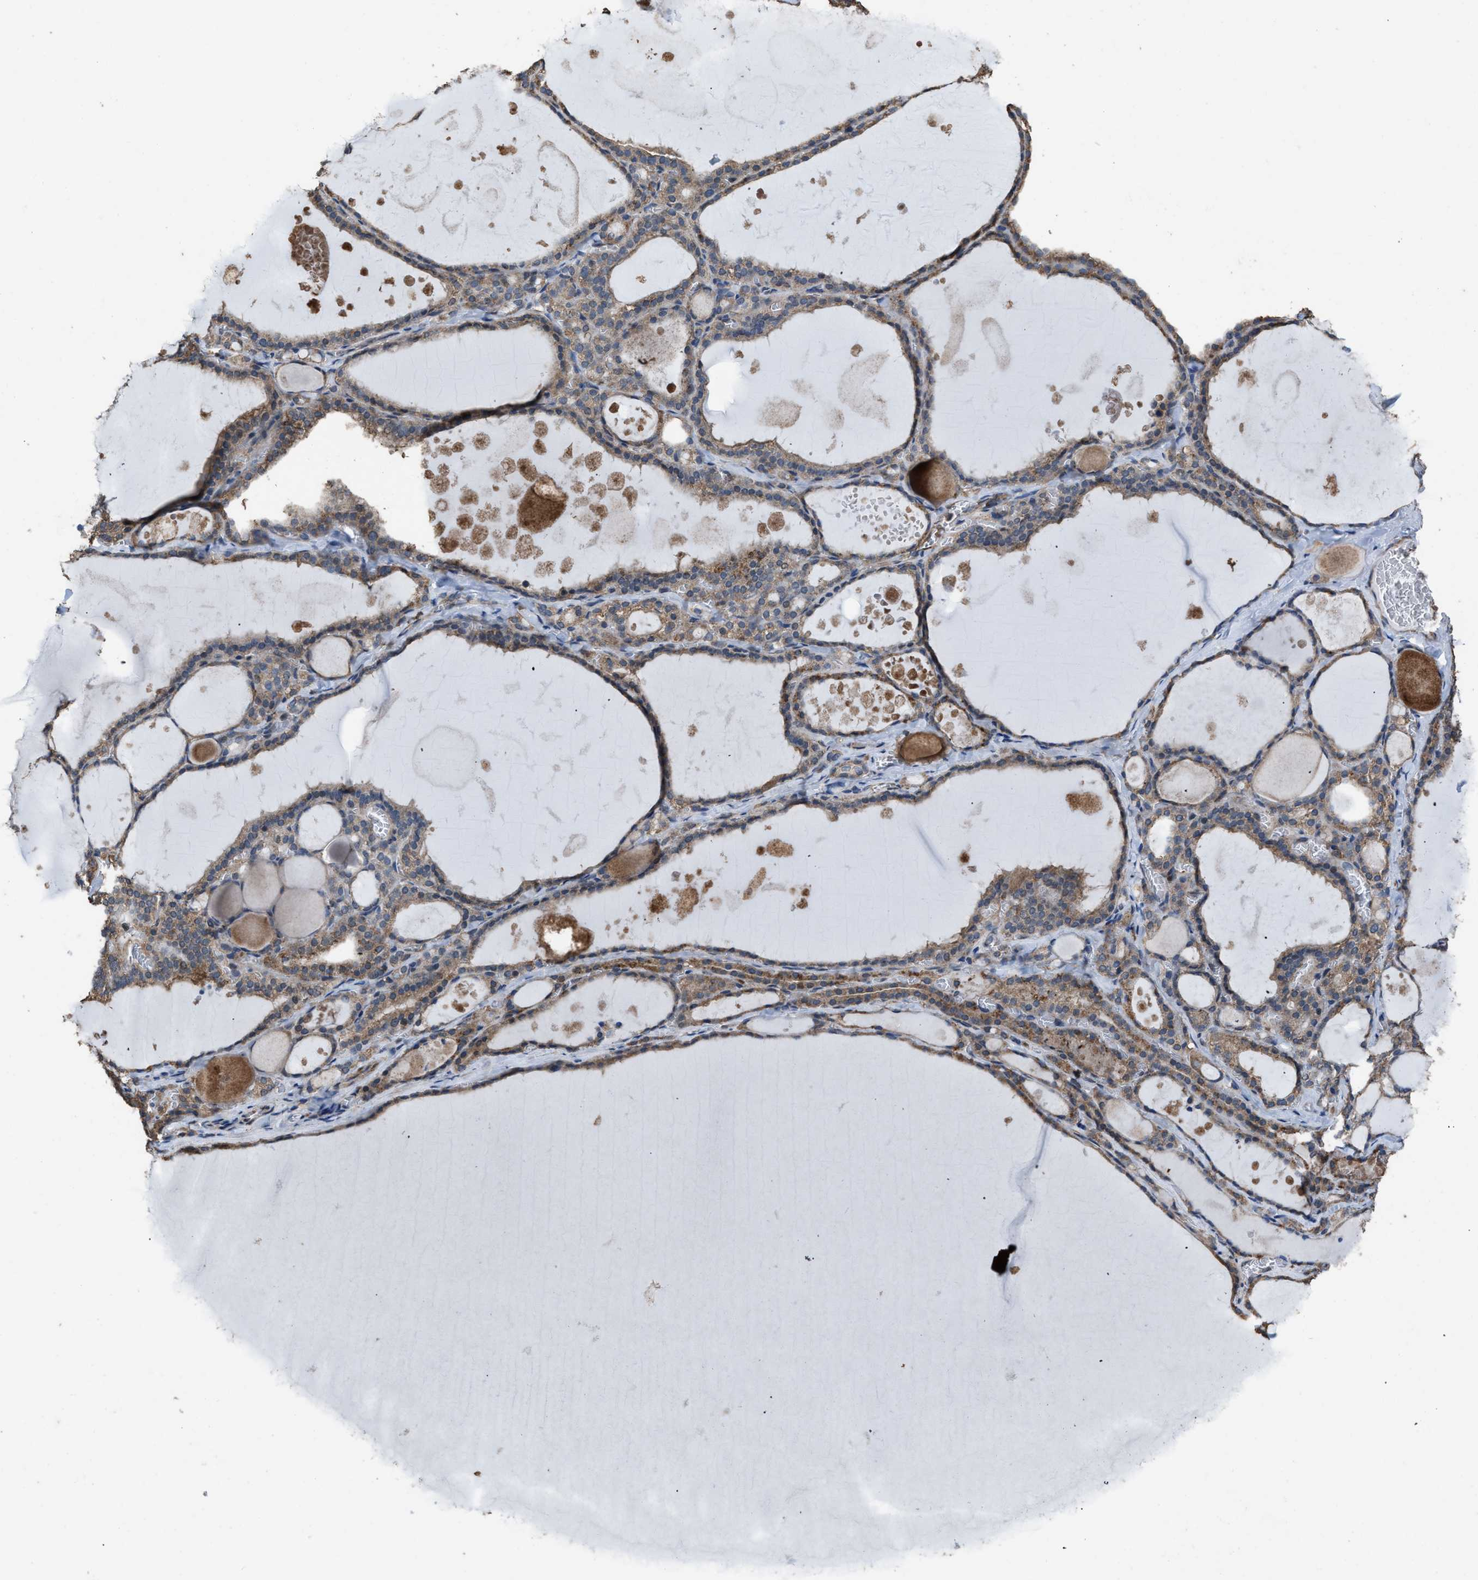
{"staining": {"intensity": "moderate", "quantity": ">75%", "location": "cytoplasmic/membranous"}, "tissue": "thyroid gland", "cell_type": "Glandular cells", "image_type": "normal", "snomed": [{"axis": "morphology", "description": "Normal tissue, NOS"}, {"axis": "topography", "description": "Thyroid gland"}], "caption": "Thyroid gland stained for a protein displays moderate cytoplasmic/membranous positivity in glandular cells. (IHC, brightfield microscopy, high magnification).", "gene": "ARL6", "patient": {"sex": "male", "age": 56}}